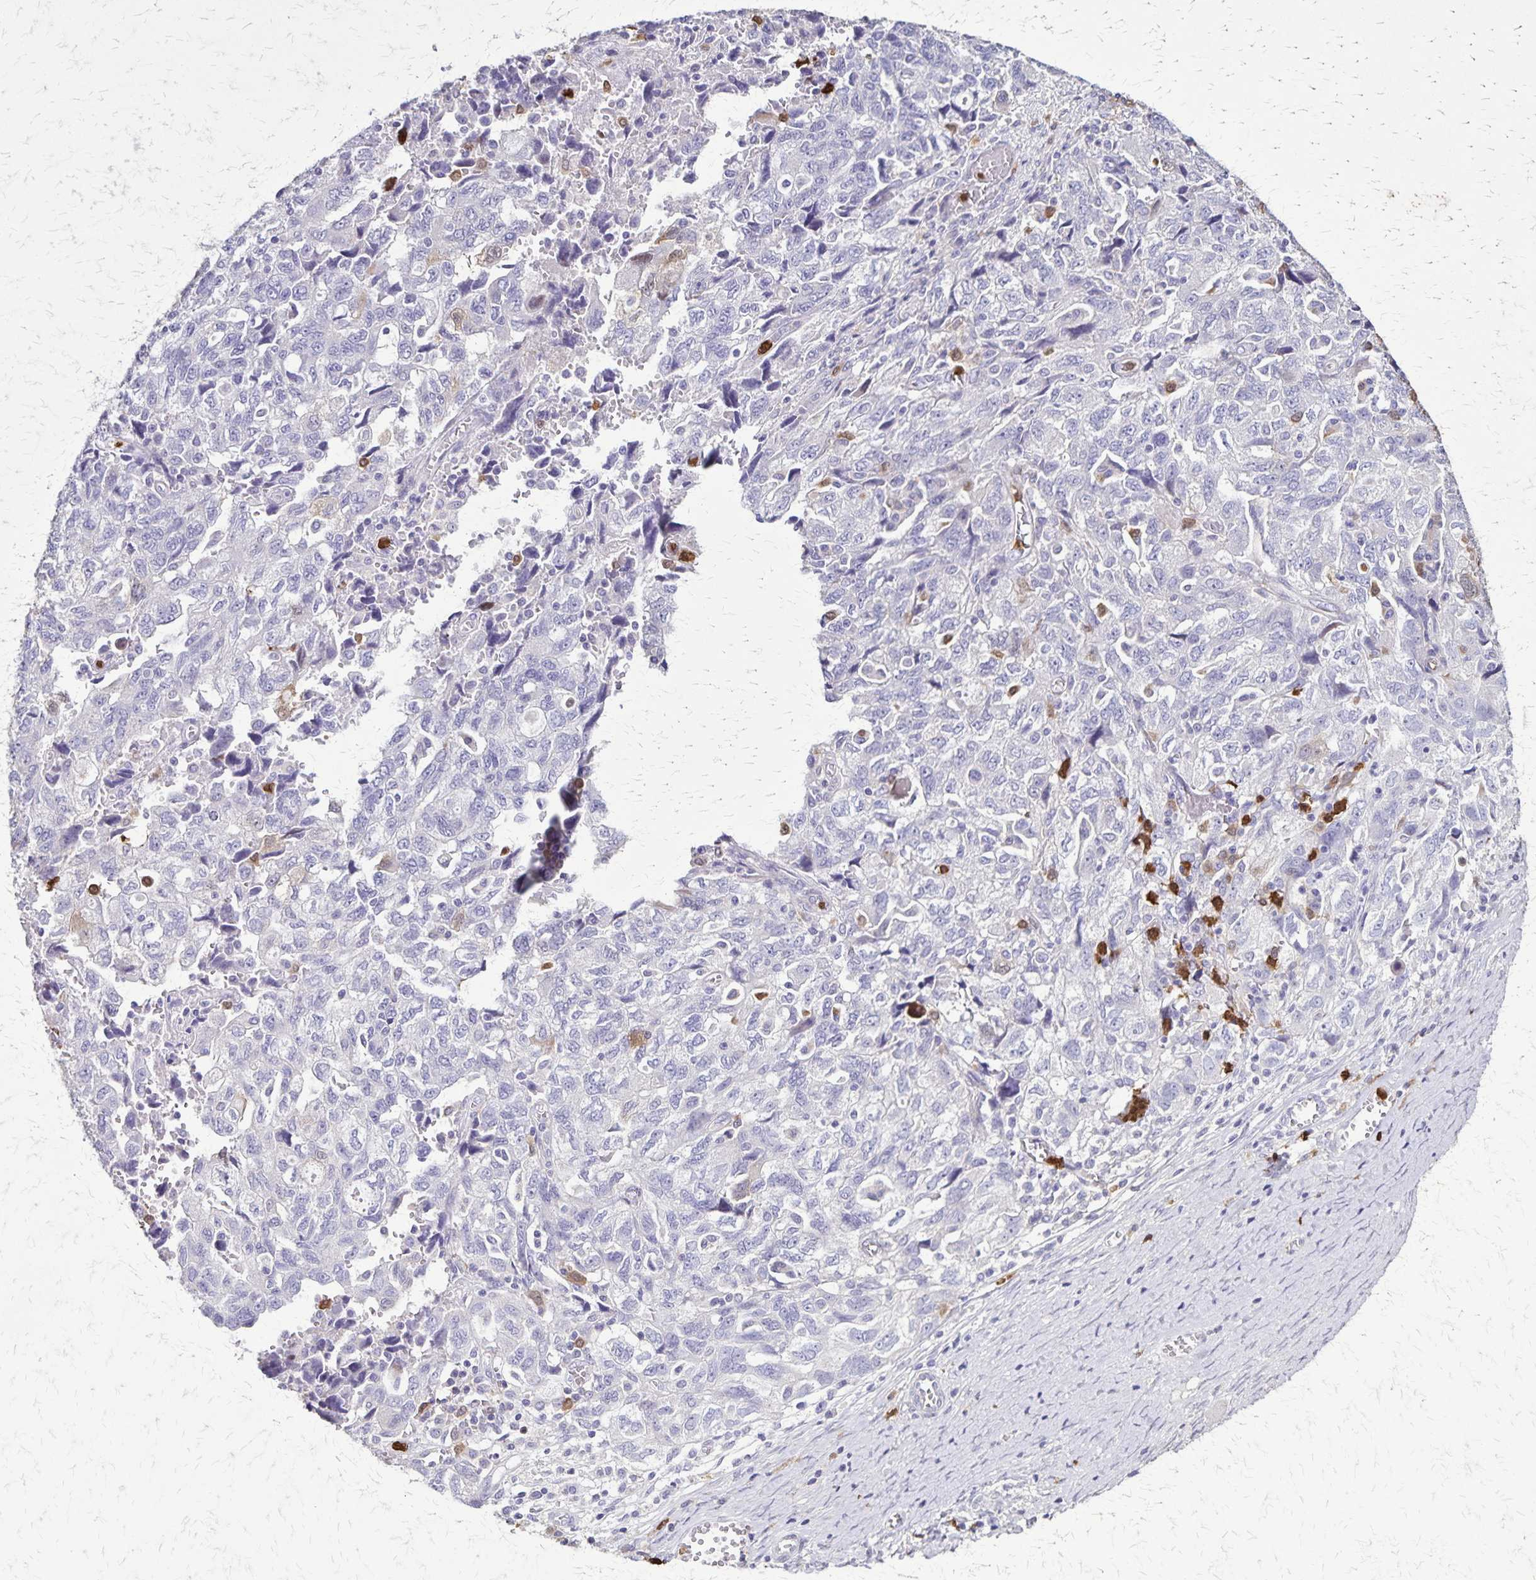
{"staining": {"intensity": "negative", "quantity": "none", "location": "none"}, "tissue": "ovarian cancer", "cell_type": "Tumor cells", "image_type": "cancer", "snomed": [{"axis": "morphology", "description": "Carcinoma, NOS"}, {"axis": "morphology", "description": "Cystadenocarcinoma, serous, NOS"}, {"axis": "topography", "description": "Ovary"}], "caption": "The image shows no staining of tumor cells in ovarian cancer. Nuclei are stained in blue.", "gene": "ULBP3", "patient": {"sex": "female", "age": 69}}